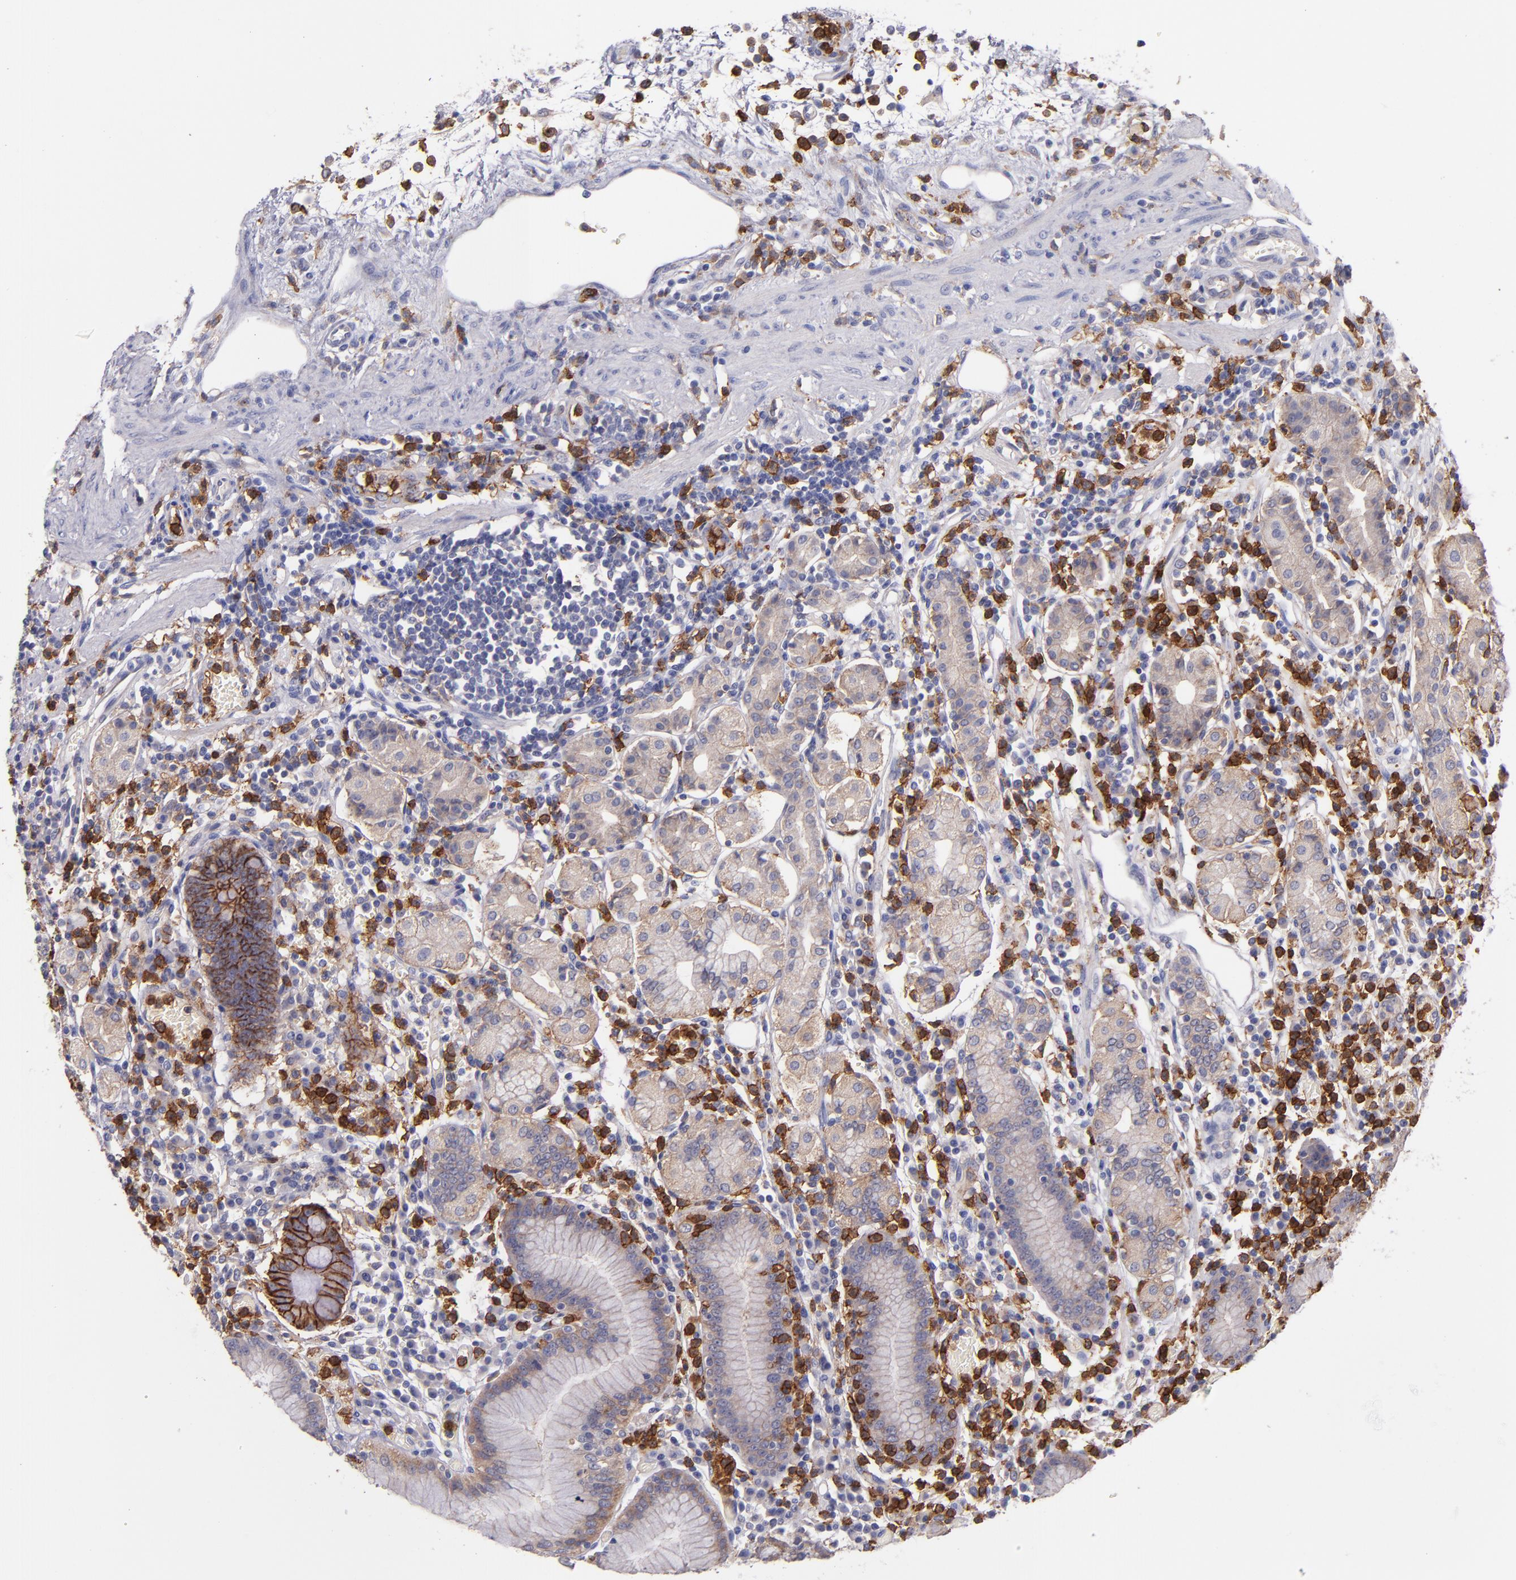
{"staining": {"intensity": "moderate", "quantity": ">75%", "location": "cytoplasmic/membranous"}, "tissue": "stomach", "cell_type": "Glandular cells", "image_type": "normal", "snomed": [{"axis": "morphology", "description": "Normal tissue, NOS"}, {"axis": "topography", "description": "Stomach, lower"}], "caption": "Immunohistochemistry image of unremarkable stomach: human stomach stained using IHC reveals medium levels of moderate protein expression localized specifically in the cytoplasmic/membranous of glandular cells, appearing as a cytoplasmic/membranous brown color.", "gene": "C5AR1", "patient": {"sex": "female", "age": 73}}